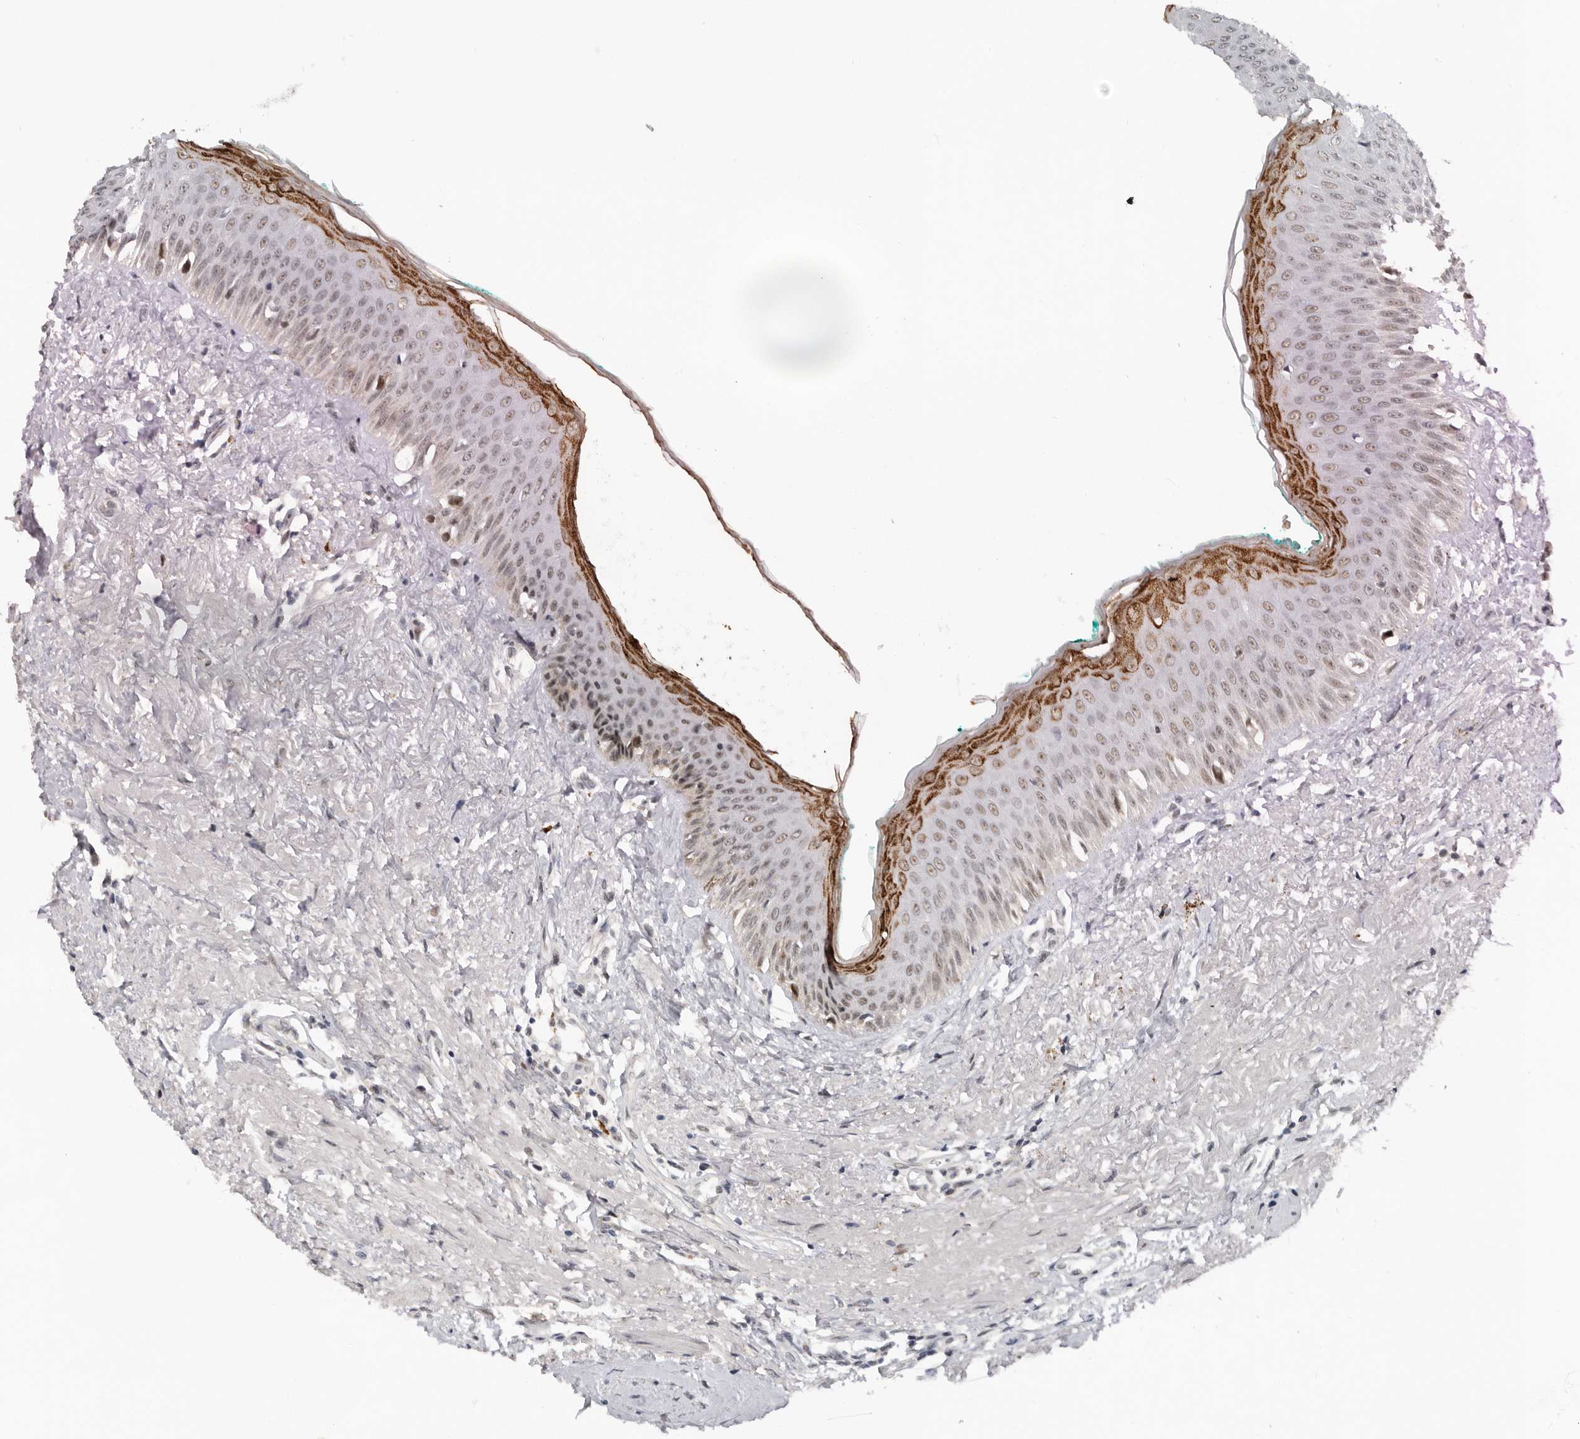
{"staining": {"intensity": "strong", "quantity": "<25%", "location": "cytoplasmic/membranous,nuclear"}, "tissue": "oral mucosa", "cell_type": "Squamous epithelial cells", "image_type": "normal", "snomed": [{"axis": "morphology", "description": "Normal tissue, NOS"}, {"axis": "topography", "description": "Oral tissue"}], "caption": "Strong cytoplasmic/membranous,nuclear staining for a protein is seen in about <25% of squamous epithelial cells of benign oral mucosa using immunohistochemistry.", "gene": "BRCA2", "patient": {"sex": "female", "age": 70}}